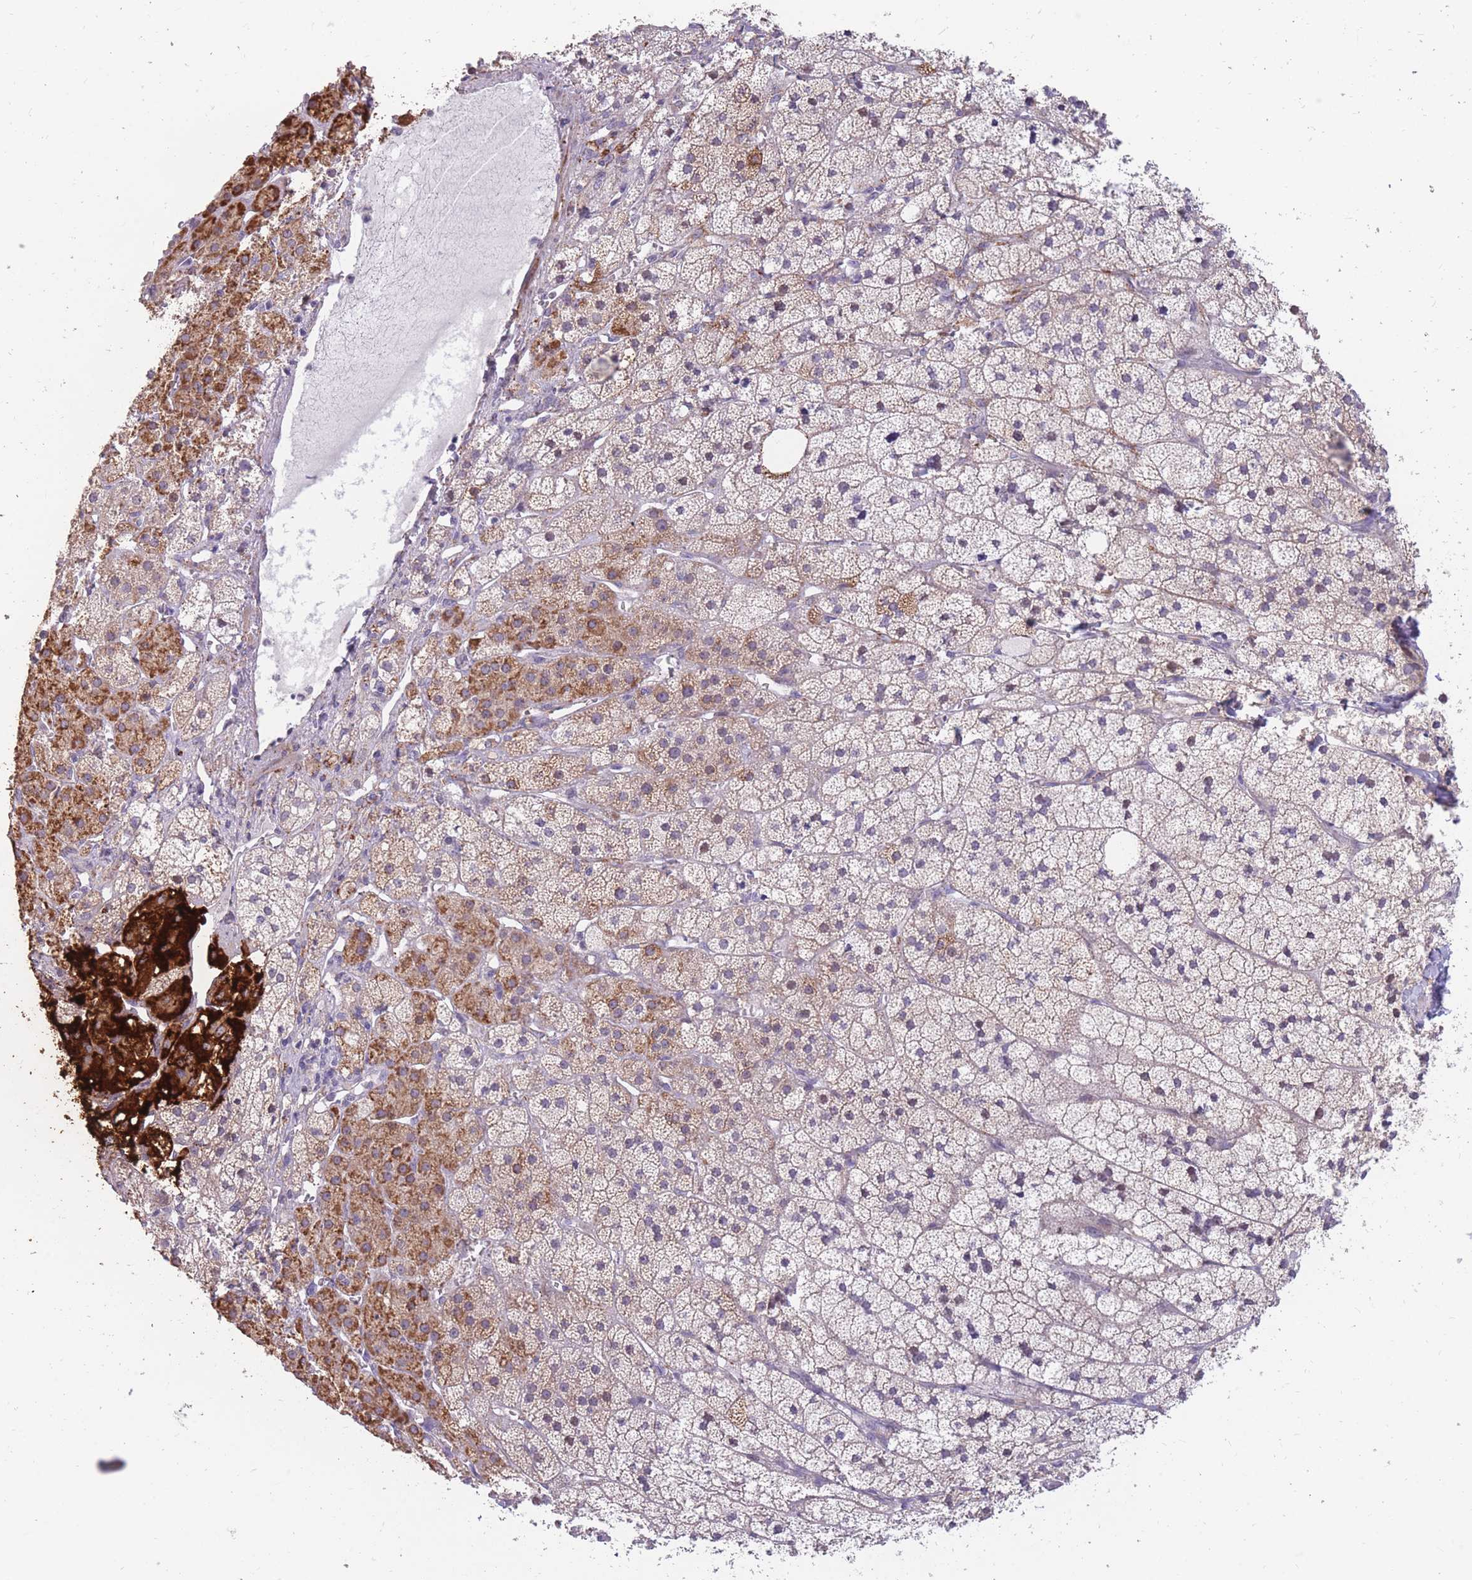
{"staining": {"intensity": "strong", "quantity": "25%-75%", "location": "cytoplasmic/membranous"}, "tissue": "adrenal gland", "cell_type": "Glandular cells", "image_type": "normal", "snomed": [{"axis": "morphology", "description": "Normal tissue, NOS"}, {"axis": "topography", "description": "Adrenal gland"}], "caption": "Protein staining exhibits strong cytoplasmic/membranous expression in about 25%-75% of glandular cells in normal adrenal gland.", "gene": "RNF170", "patient": {"sex": "female", "age": 52}}